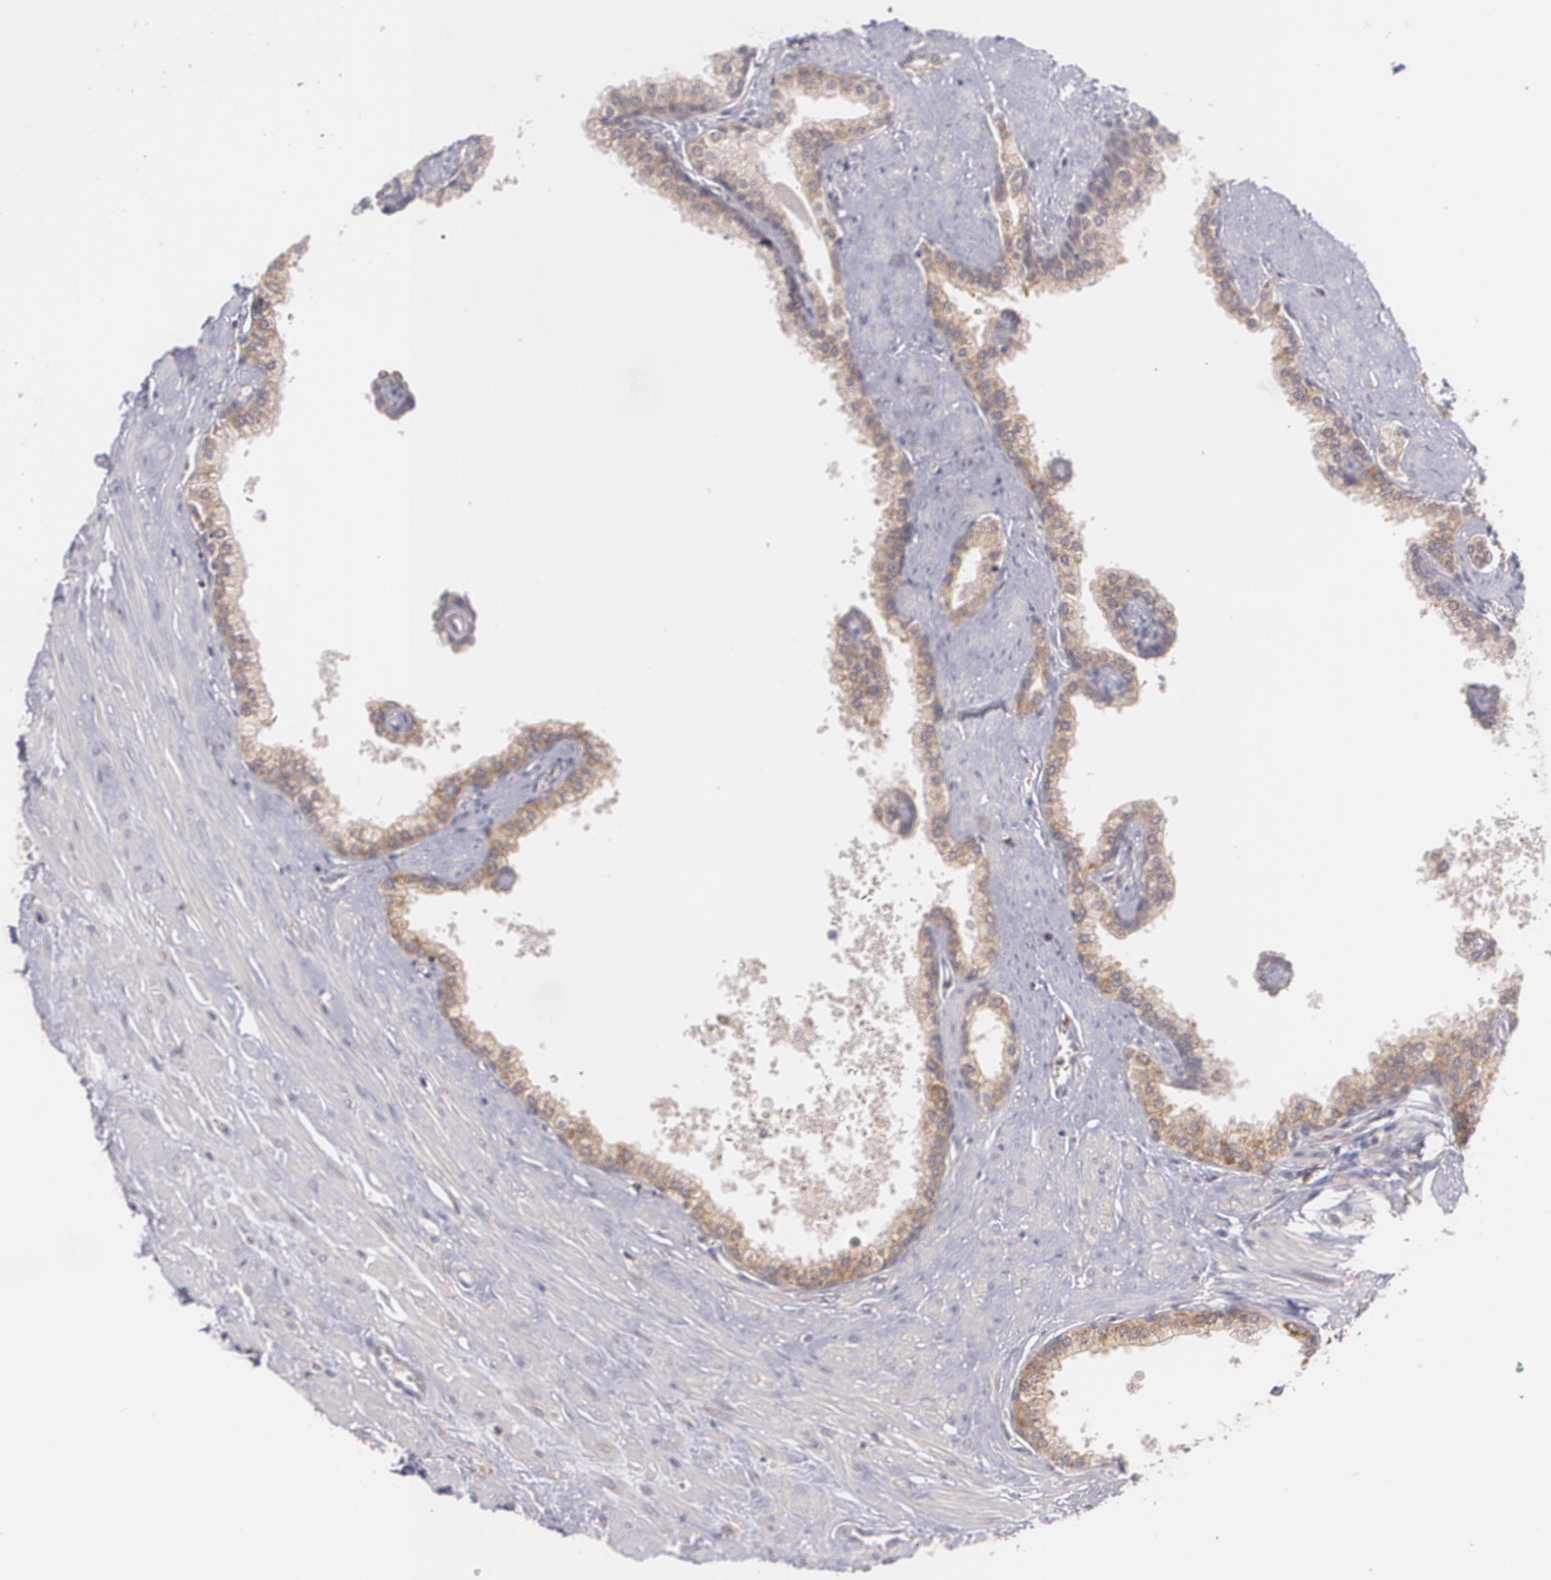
{"staining": {"intensity": "weak", "quantity": ">75%", "location": "cytoplasmic/membranous"}, "tissue": "prostate", "cell_type": "Glandular cells", "image_type": "normal", "snomed": [{"axis": "morphology", "description": "Normal tissue, NOS"}, {"axis": "topography", "description": "Prostate"}], "caption": "High-power microscopy captured an immunohistochemistry (IHC) image of normal prostate, revealing weak cytoplasmic/membranous staining in approximately >75% of glandular cells.", "gene": "CCL17", "patient": {"sex": "male", "age": 60}}